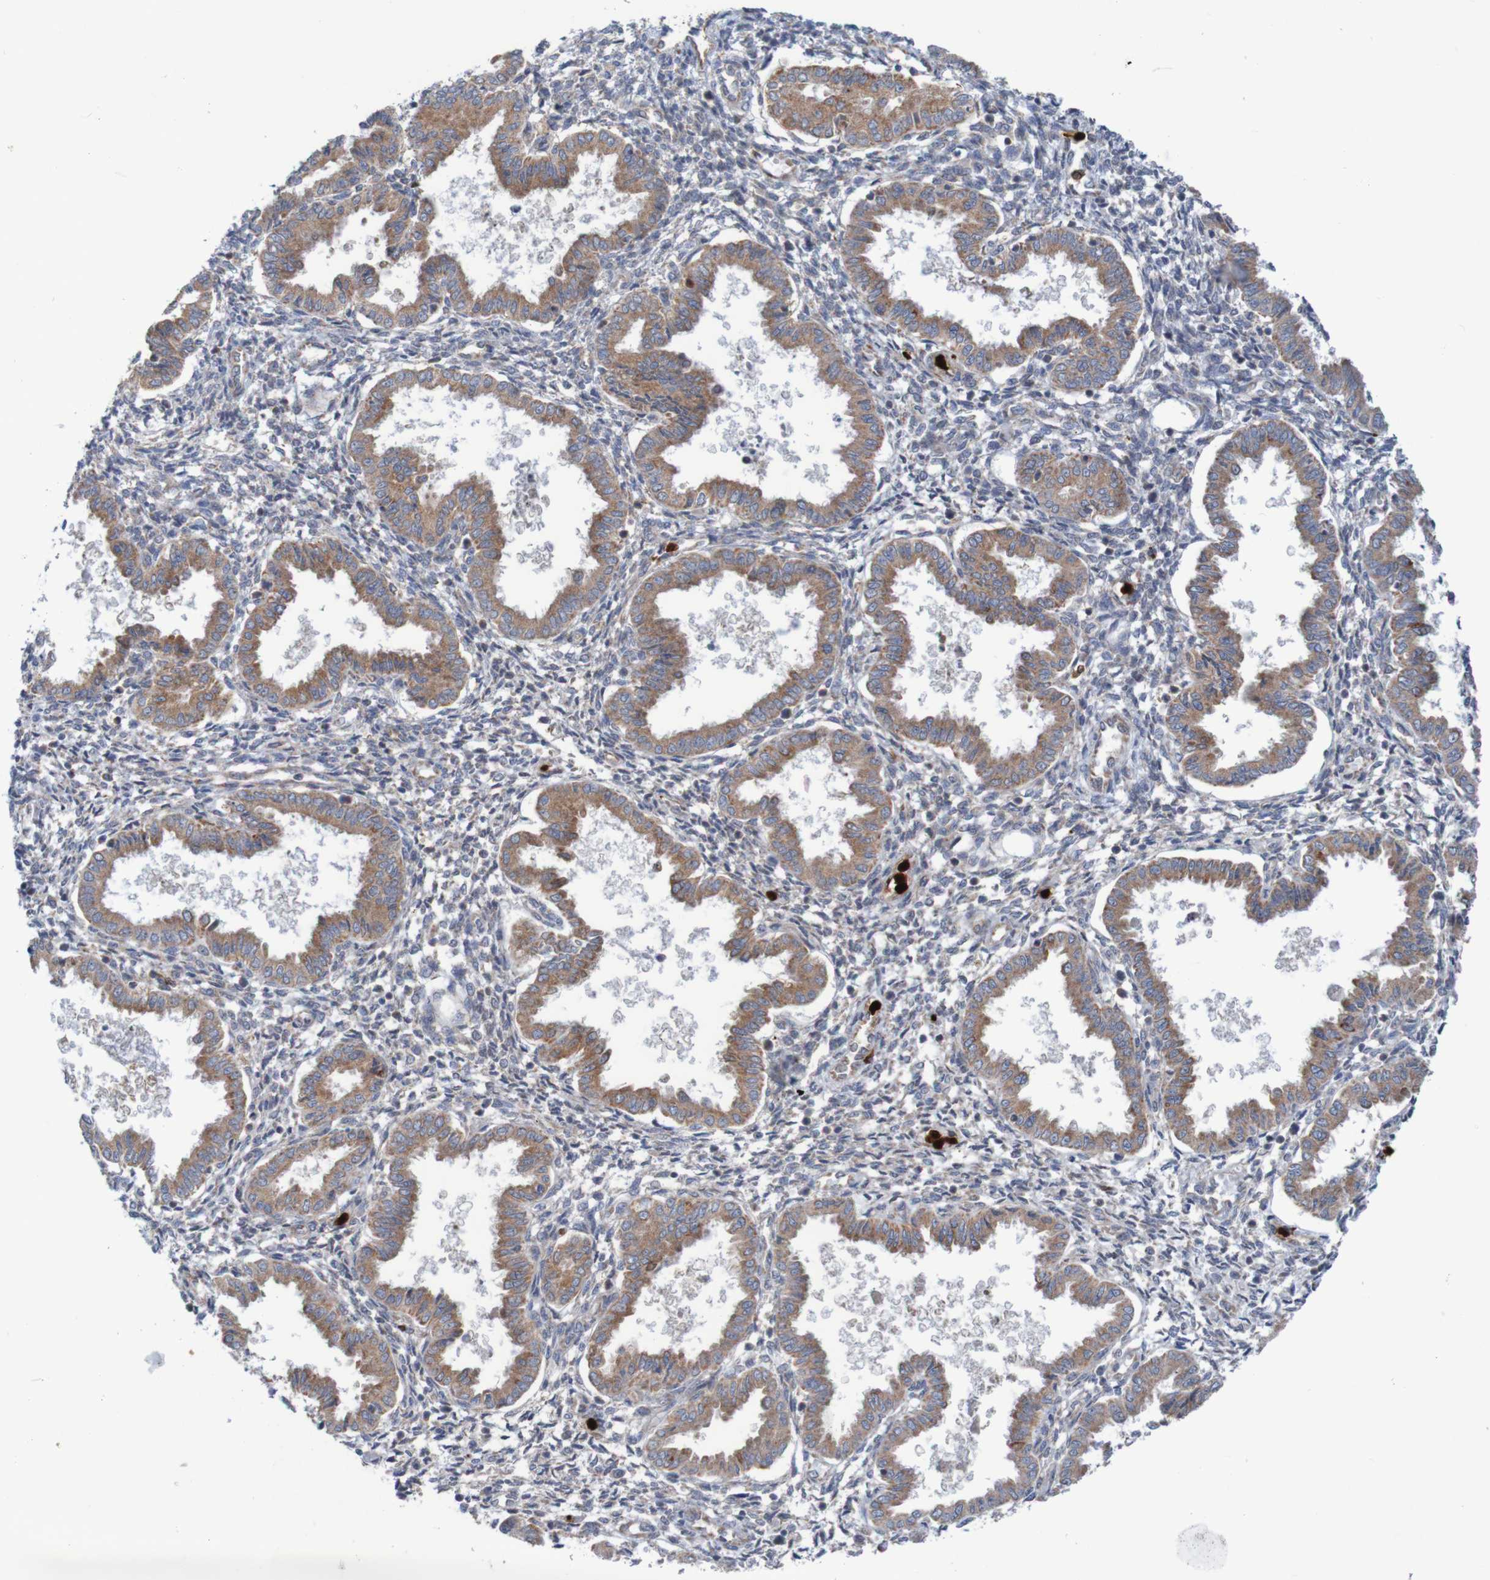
{"staining": {"intensity": "negative", "quantity": "none", "location": "none"}, "tissue": "endometrium", "cell_type": "Cells in endometrial stroma", "image_type": "normal", "snomed": [{"axis": "morphology", "description": "Normal tissue, NOS"}, {"axis": "topography", "description": "Endometrium"}], "caption": "A high-resolution image shows IHC staining of normal endometrium, which demonstrates no significant positivity in cells in endometrial stroma. Nuclei are stained in blue.", "gene": "PARP4", "patient": {"sex": "female", "age": 33}}